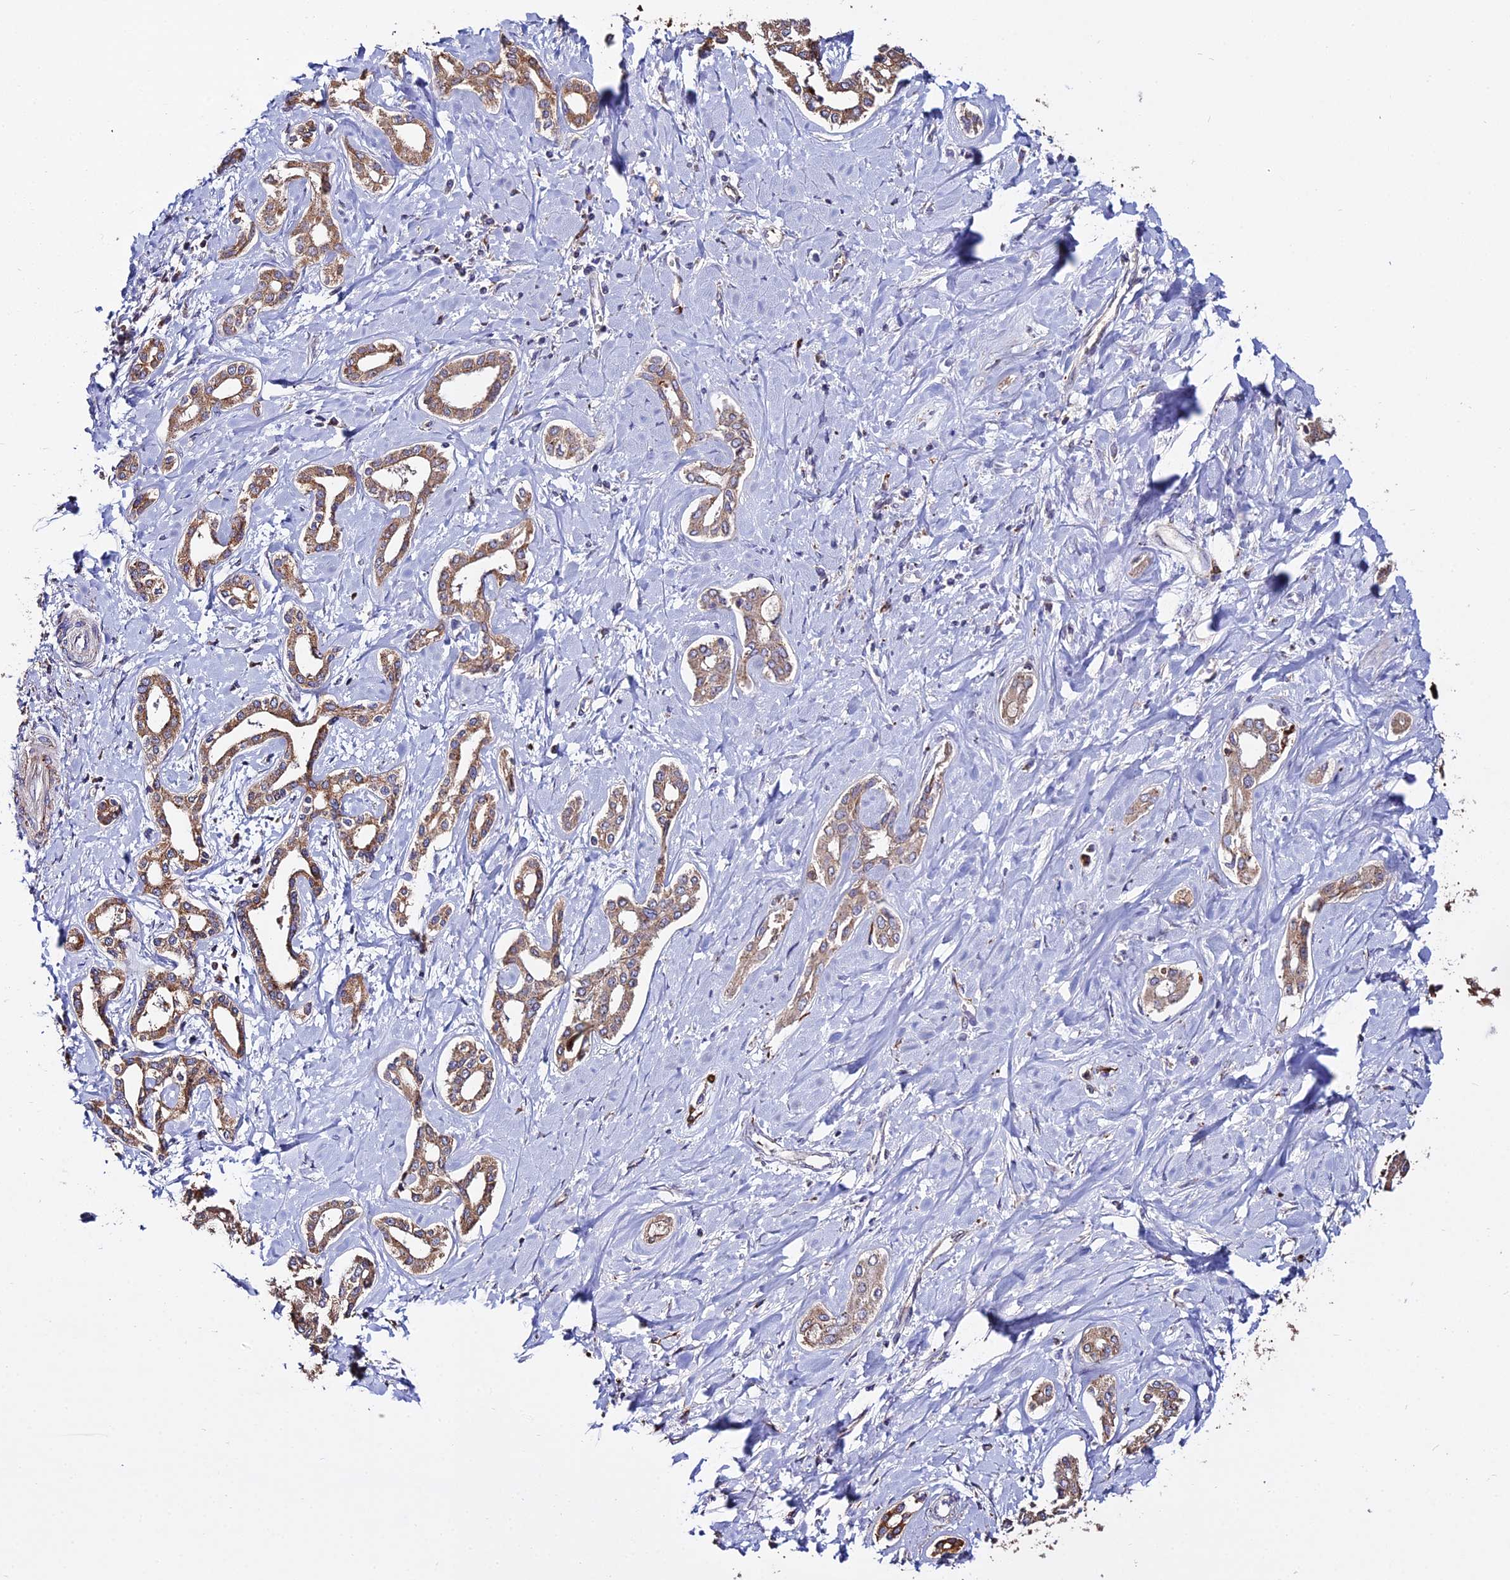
{"staining": {"intensity": "moderate", "quantity": ">75%", "location": "cytoplasmic/membranous"}, "tissue": "liver cancer", "cell_type": "Tumor cells", "image_type": "cancer", "snomed": [{"axis": "morphology", "description": "Cholangiocarcinoma"}, {"axis": "topography", "description": "Liver"}], "caption": "A histopathology image showing moderate cytoplasmic/membranous positivity in about >75% of tumor cells in liver cholangiocarcinoma, as visualized by brown immunohistochemical staining.", "gene": "PEX19", "patient": {"sex": "female", "age": 77}}